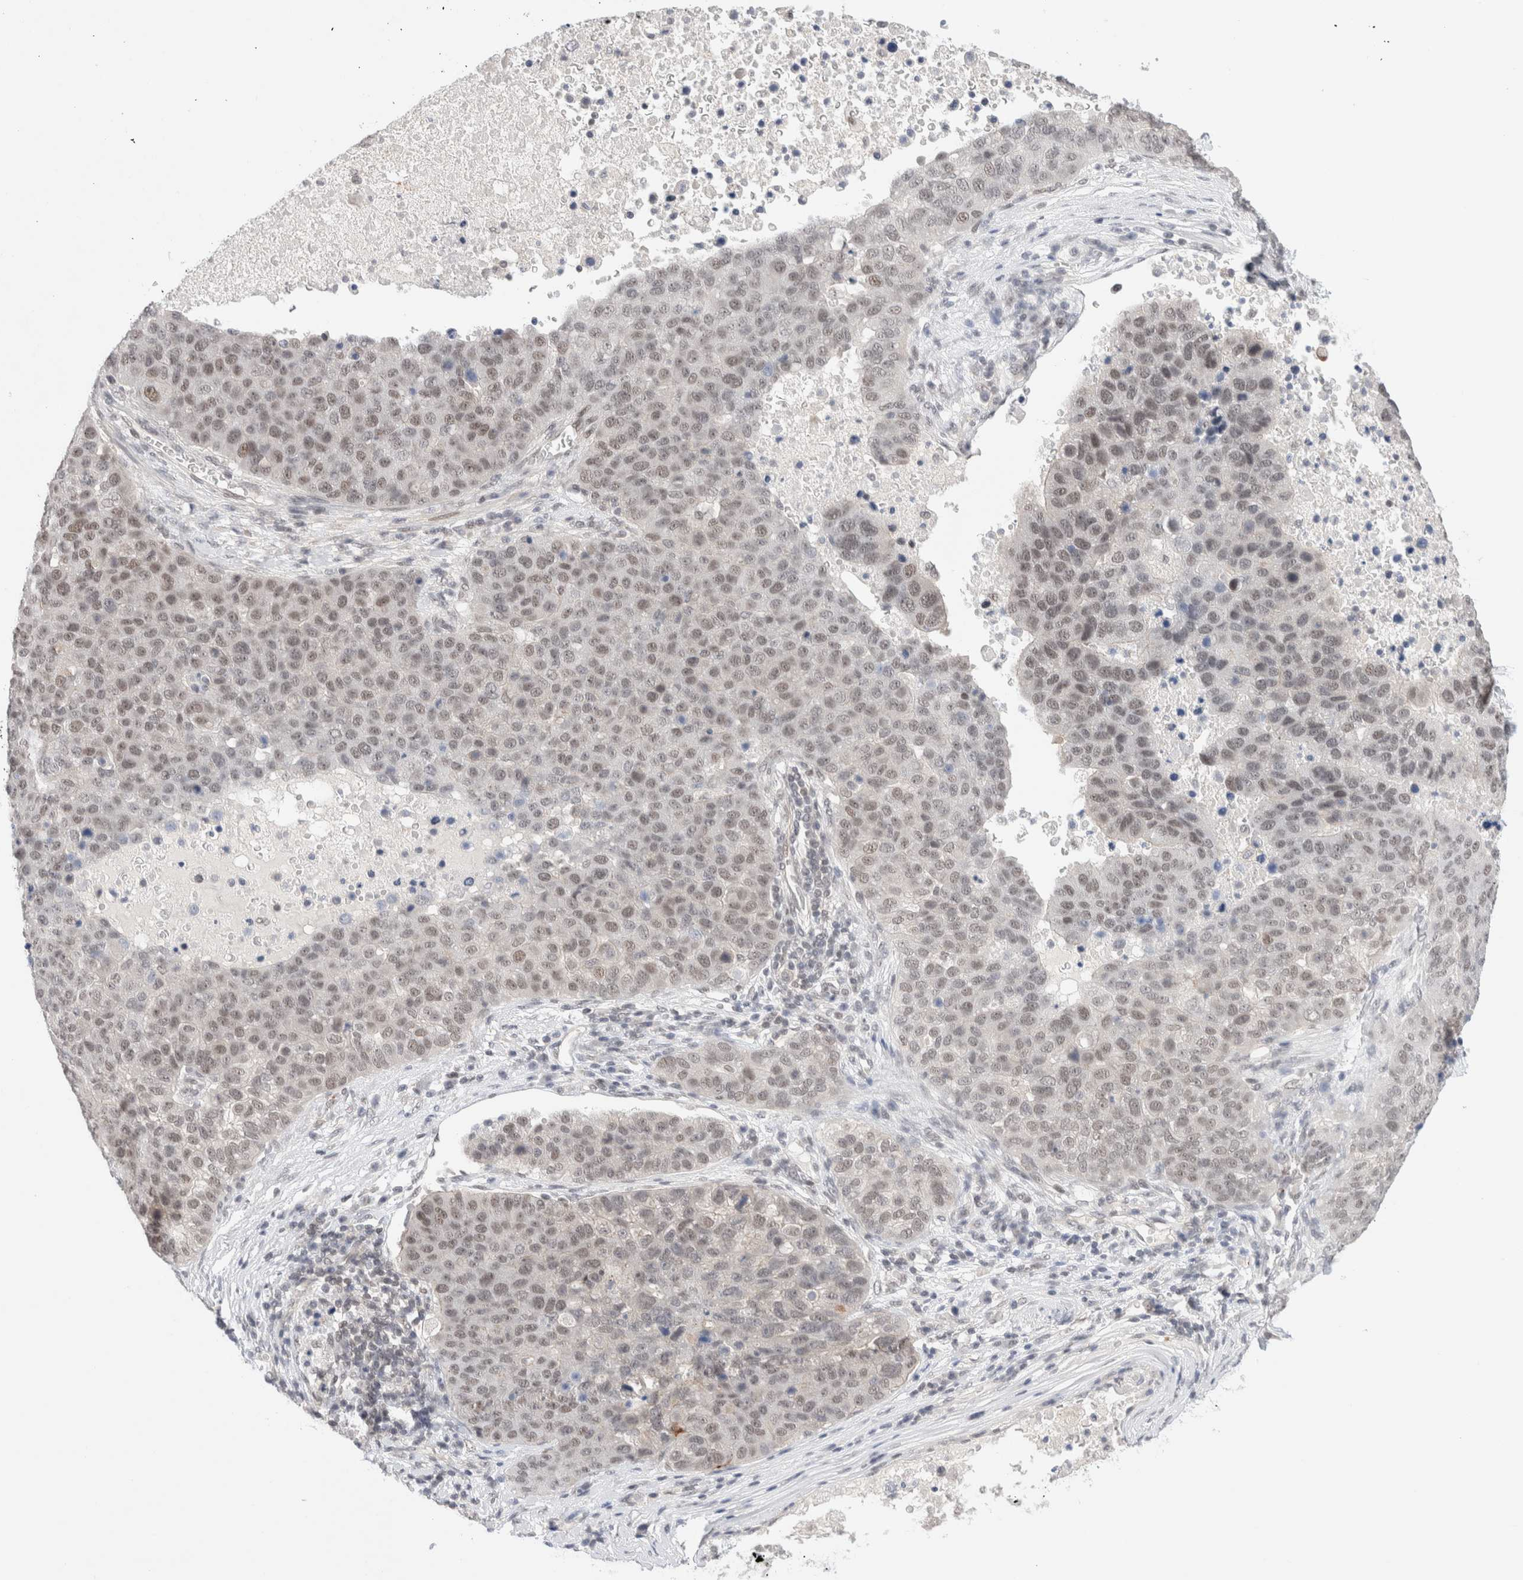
{"staining": {"intensity": "weak", "quantity": ">75%", "location": "nuclear"}, "tissue": "pancreatic cancer", "cell_type": "Tumor cells", "image_type": "cancer", "snomed": [{"axis": "morphology", "description": "Adenocarcinoma, NOS"}, {"axis": "topography", "description": "Pancreas"}], "caption": "Pancreatic cancer tissue reveals weak nuclear staining in about >75% of tumor cells, visualized by immunohistochemistry.", "gene": "GATAD2A", "patient": {"sex": "female", "age": 61}}